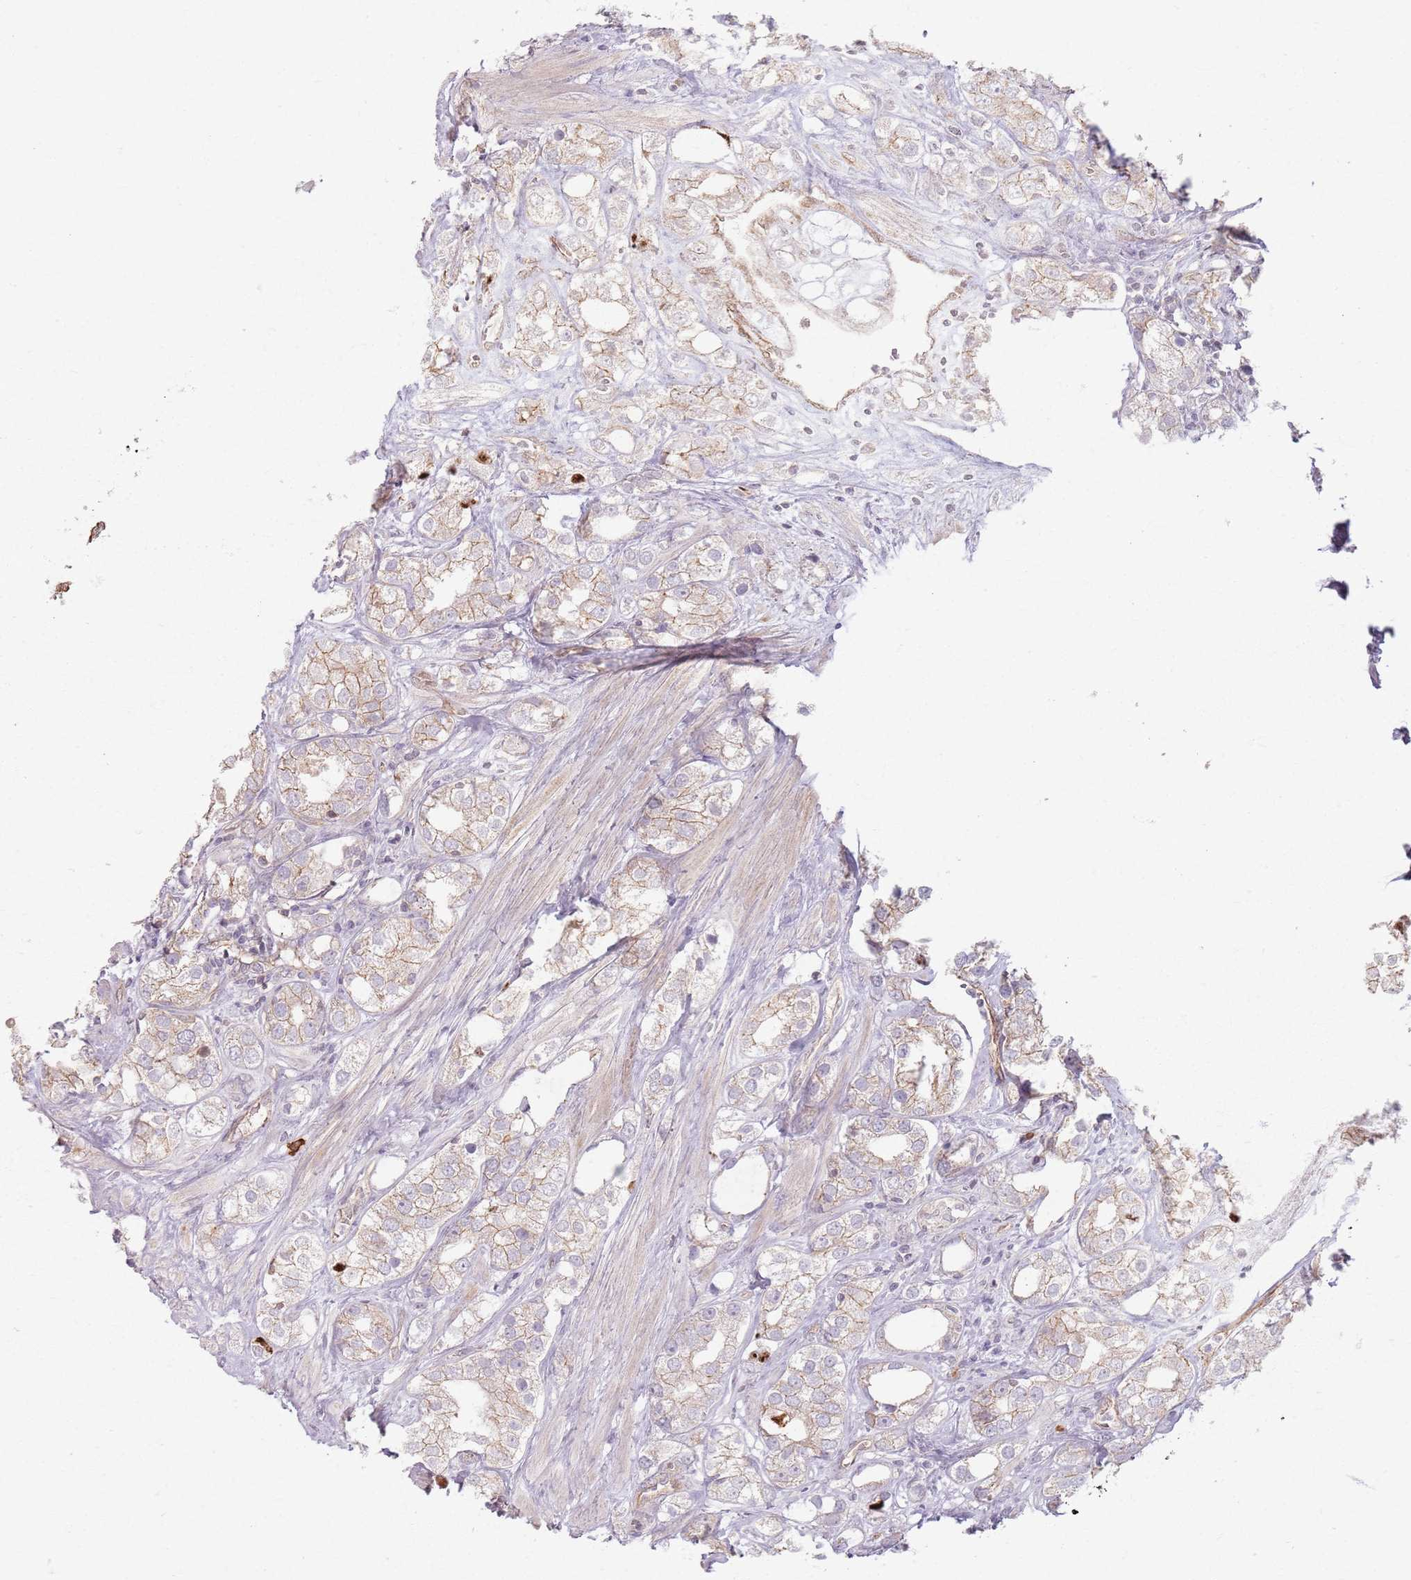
{"staining": {"intensity": "weak", "quantity": "25%-75%", "location": "cytoplasmic/membranous"}, "tissue": "prostate cancer", "cell_type": "Tumor cells", "image_type": "cancer", "snomed": [{"axis": "morphology", "description": "Adenocarcinoma, NOS"}, {"axis": "topography", "description": "Prostate"}], "caption": "Prostate adenocarcinoma stained with a brown dye displays weak cytoplasmic/membranous positive expression in about 25%-75% of tumor cells.", "gene": "KCNA5", "patient": {"sex": "male", "age": 79}}